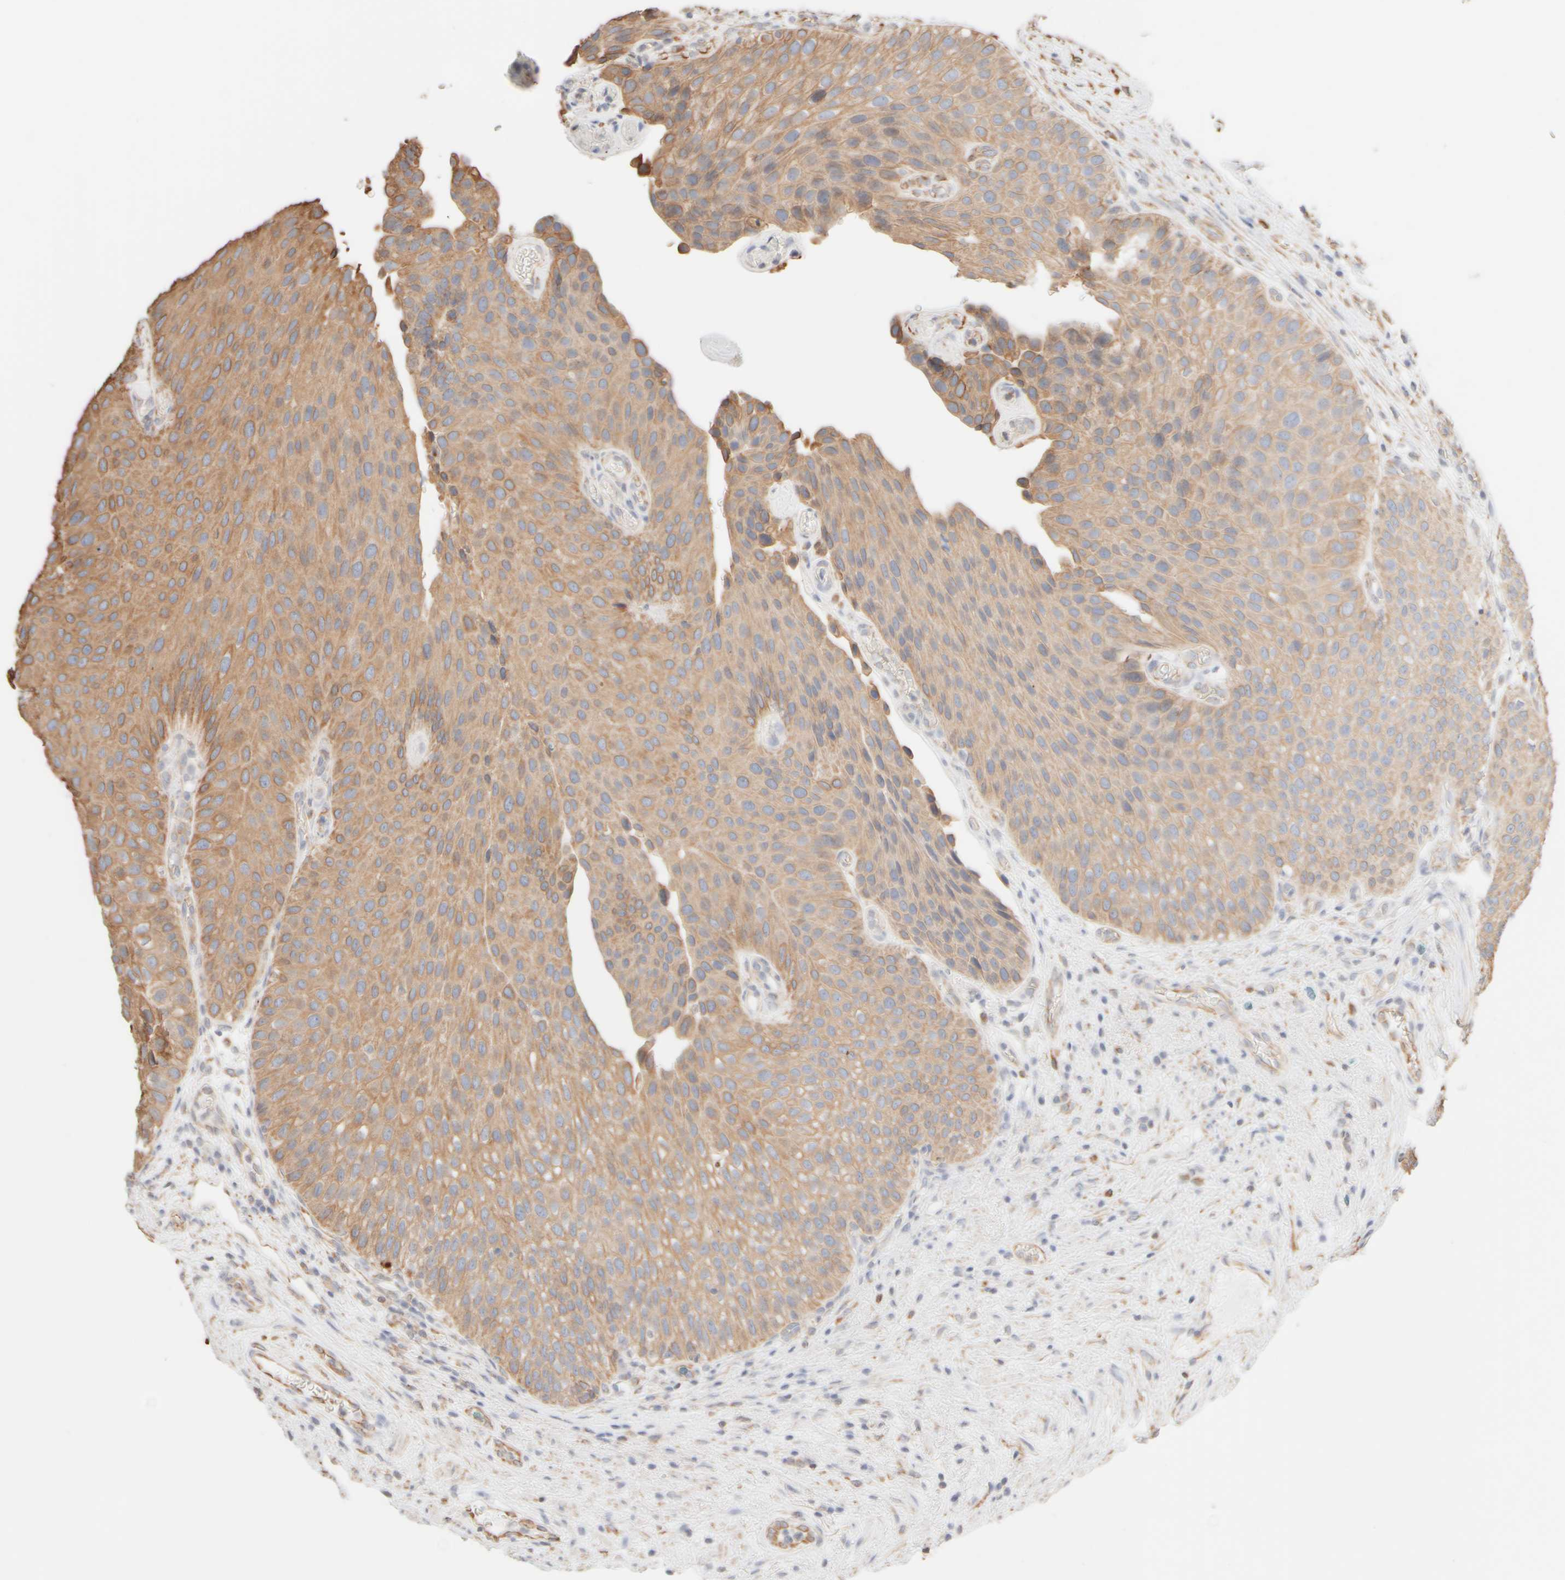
{"staining": {"intensity": "weak", "quantity": ">75%", "location": "cytoplasmic/membranous"}, "tissue": "urothelial cancer", "cell_type": "Tumor cells", "image_type": "cancer", "snomed": [{"axis": "morphology", "description": "Normal tissue, NOS"}, {"axis": "morphology", "description": "Urothelial carcinoma, Low grade"}, {"axis": "topography", "description": "Urinary bladder"}, {"axis": "topography", "description": "Prostate"}], "caption": "Tumor cells reveal weak cytoplasmic/membranous expression in about >75% of cells in urothelial cancer.", "gene": "KRT15", "patient": {"sex": "male", "age": 60}}